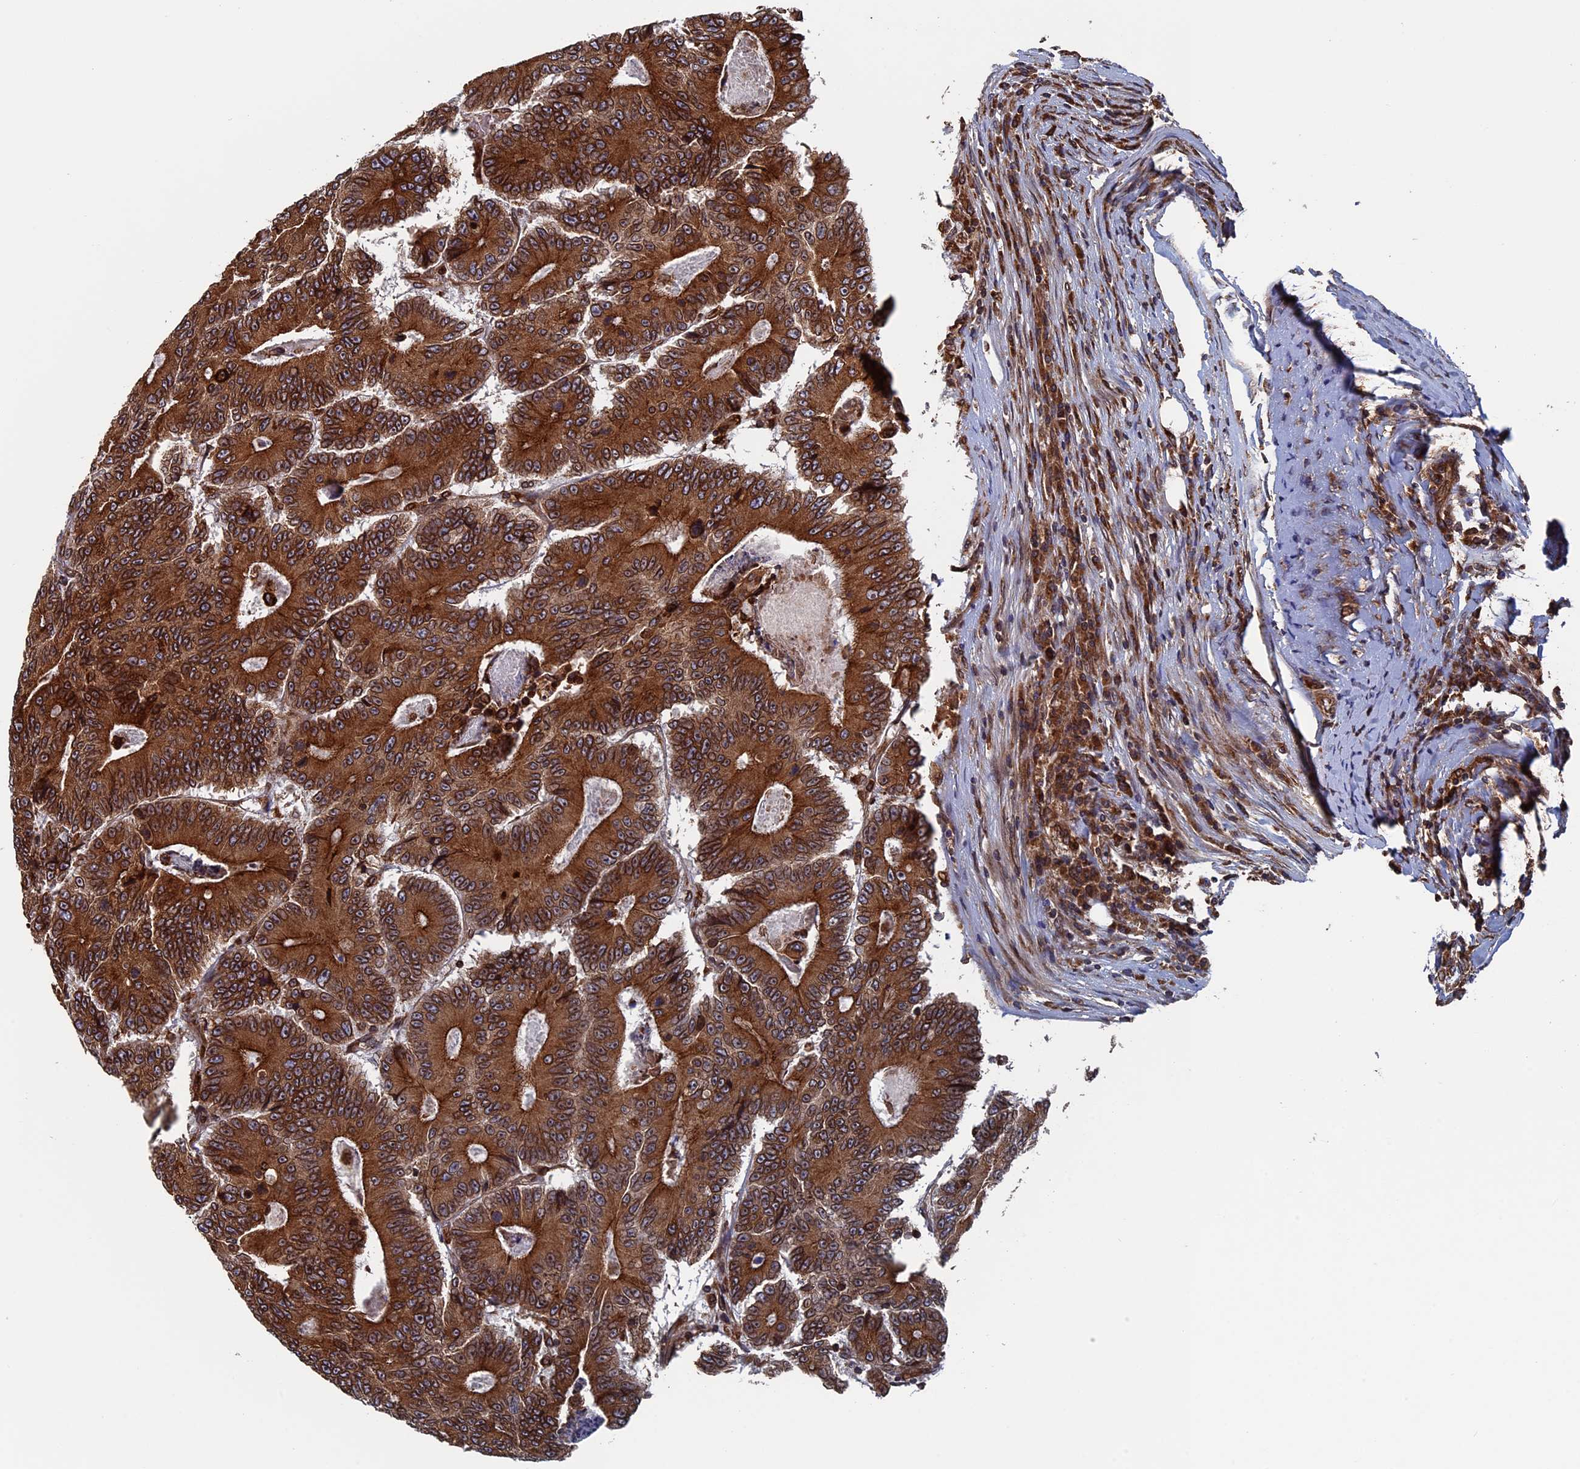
{"staining": {"intensity": "strong", "quantity": ">75%", "location": "cytoplasmic/membranous"}, "tissue": "colorectal cancer", "cell_type": "Tumor cells", "image_type": "cancer", "snomed": [{"axis": "morphology", "description": "Adenocarcinoma, NOS"}, {"axis": "topography", "description": "Colon"}], "caption": "Human adenocarcinoma (colorectal) stained with a brown dye exhibits strong cytoplasmic/membranous positive staining in about >75% of tumor cells.", "gene": "RPUSD1", "patient": {"sex": "male", "age": 83}}